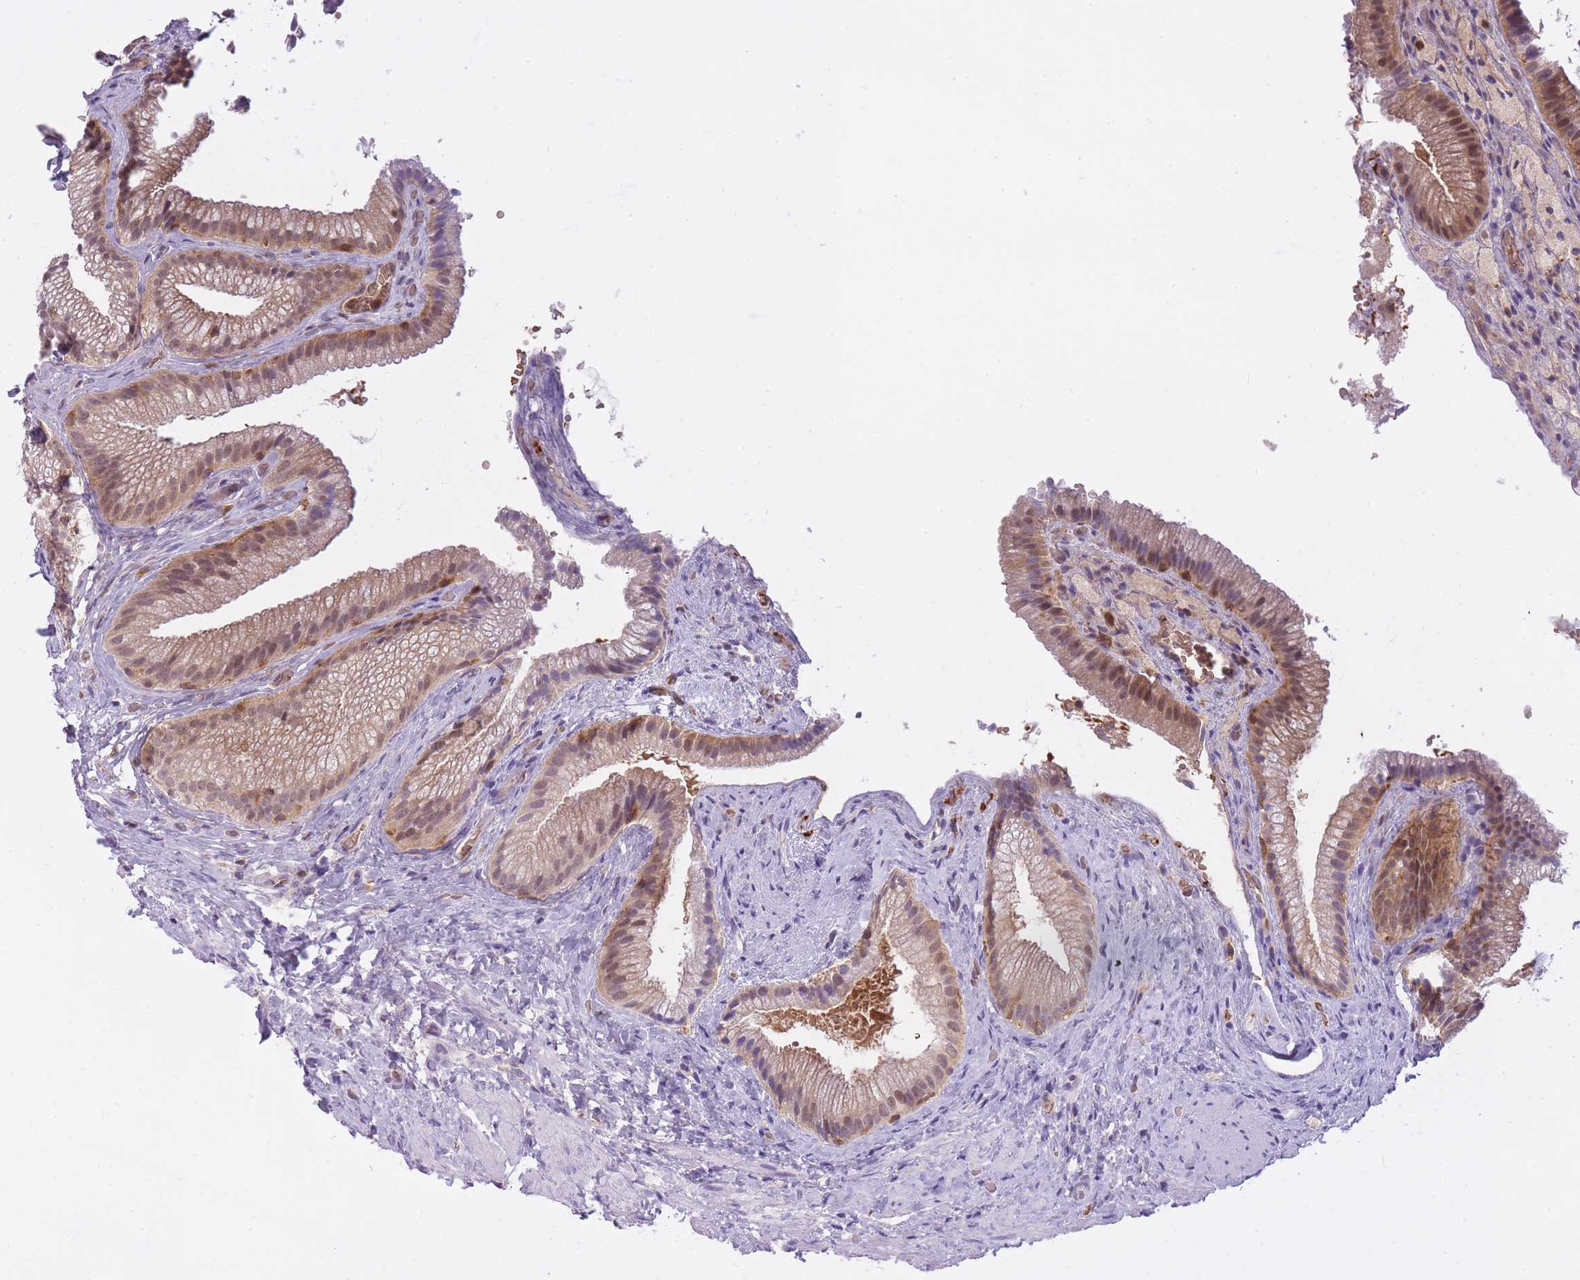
{"staining": {"intensity": "moderate", "quantity": ">75%", "location": "cytoplasmic/membranous,nuclear"}, "tissue": "gallbladder", "cell_type": "Glandular cells", "image_type": "normal", "snomed": [{"axis": "morphology", "description": "Normal tissue, NOS"}, {"axis": "morphology", "description": "Inflammation, NOS"}, {"axis": "topography", "description": "Gallbladder"}], "caption": "Gallbladder stained with immunohistochemistry (IHC) reveals moderate cytoplasmic/membranous,nuclear expression in about >75% of glandular cells. Using DAB (brown) and hematoxylin (blue) stains, captured at high magnification using brightfield microscopy.", "gene": "CXorf38", "patient": {"sex": "male", "age": 51}}